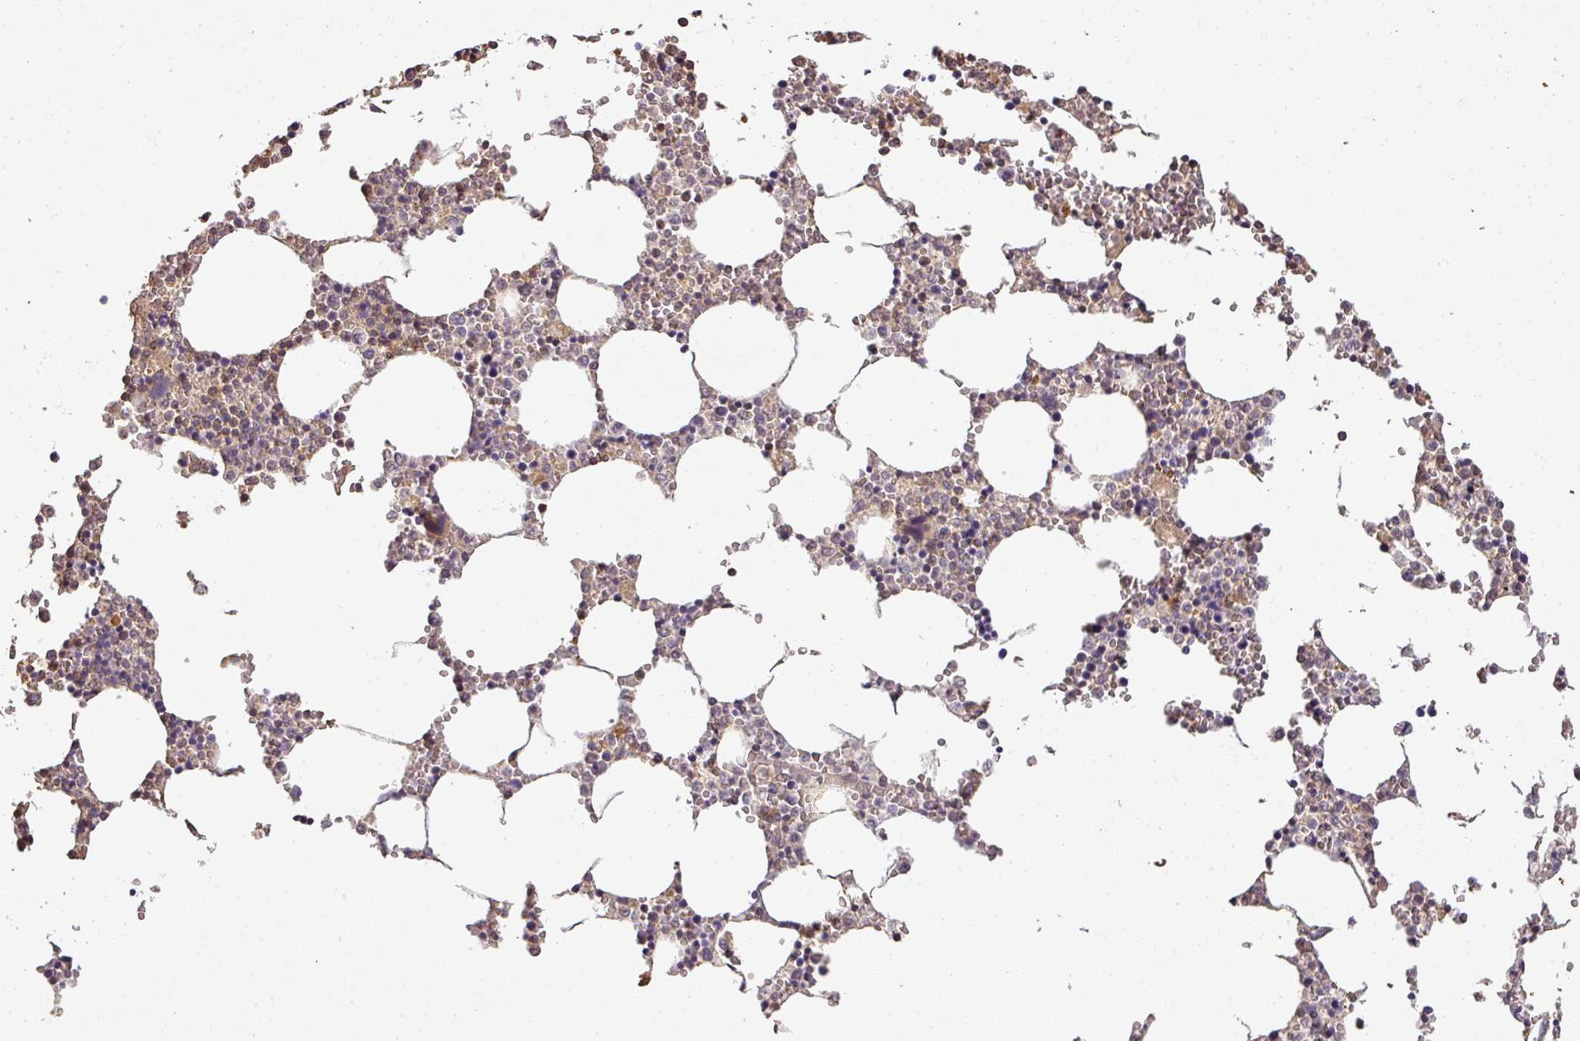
{"staining": {"intensity": "moderate", "quantity": "<25%", "location": "cytoplasmic/membranous"}, "tissue": "bone marrow", "cell_type": "Hematopoietic cells", "image_type": "normal", "snomed": [{"axis": "morphology", "description": "Normal tissue, NOS"}, {"axis": "topography", "description": "Bone marrow"}], "caption": "Immunohistochemical staining of benign bone marrow displays moderate cytoplasmic/membranous protein positivity in approximately <25% of hematopoietic cells.", "gene": "FAIM", "patient": {"sex": "female", "age": 64}}